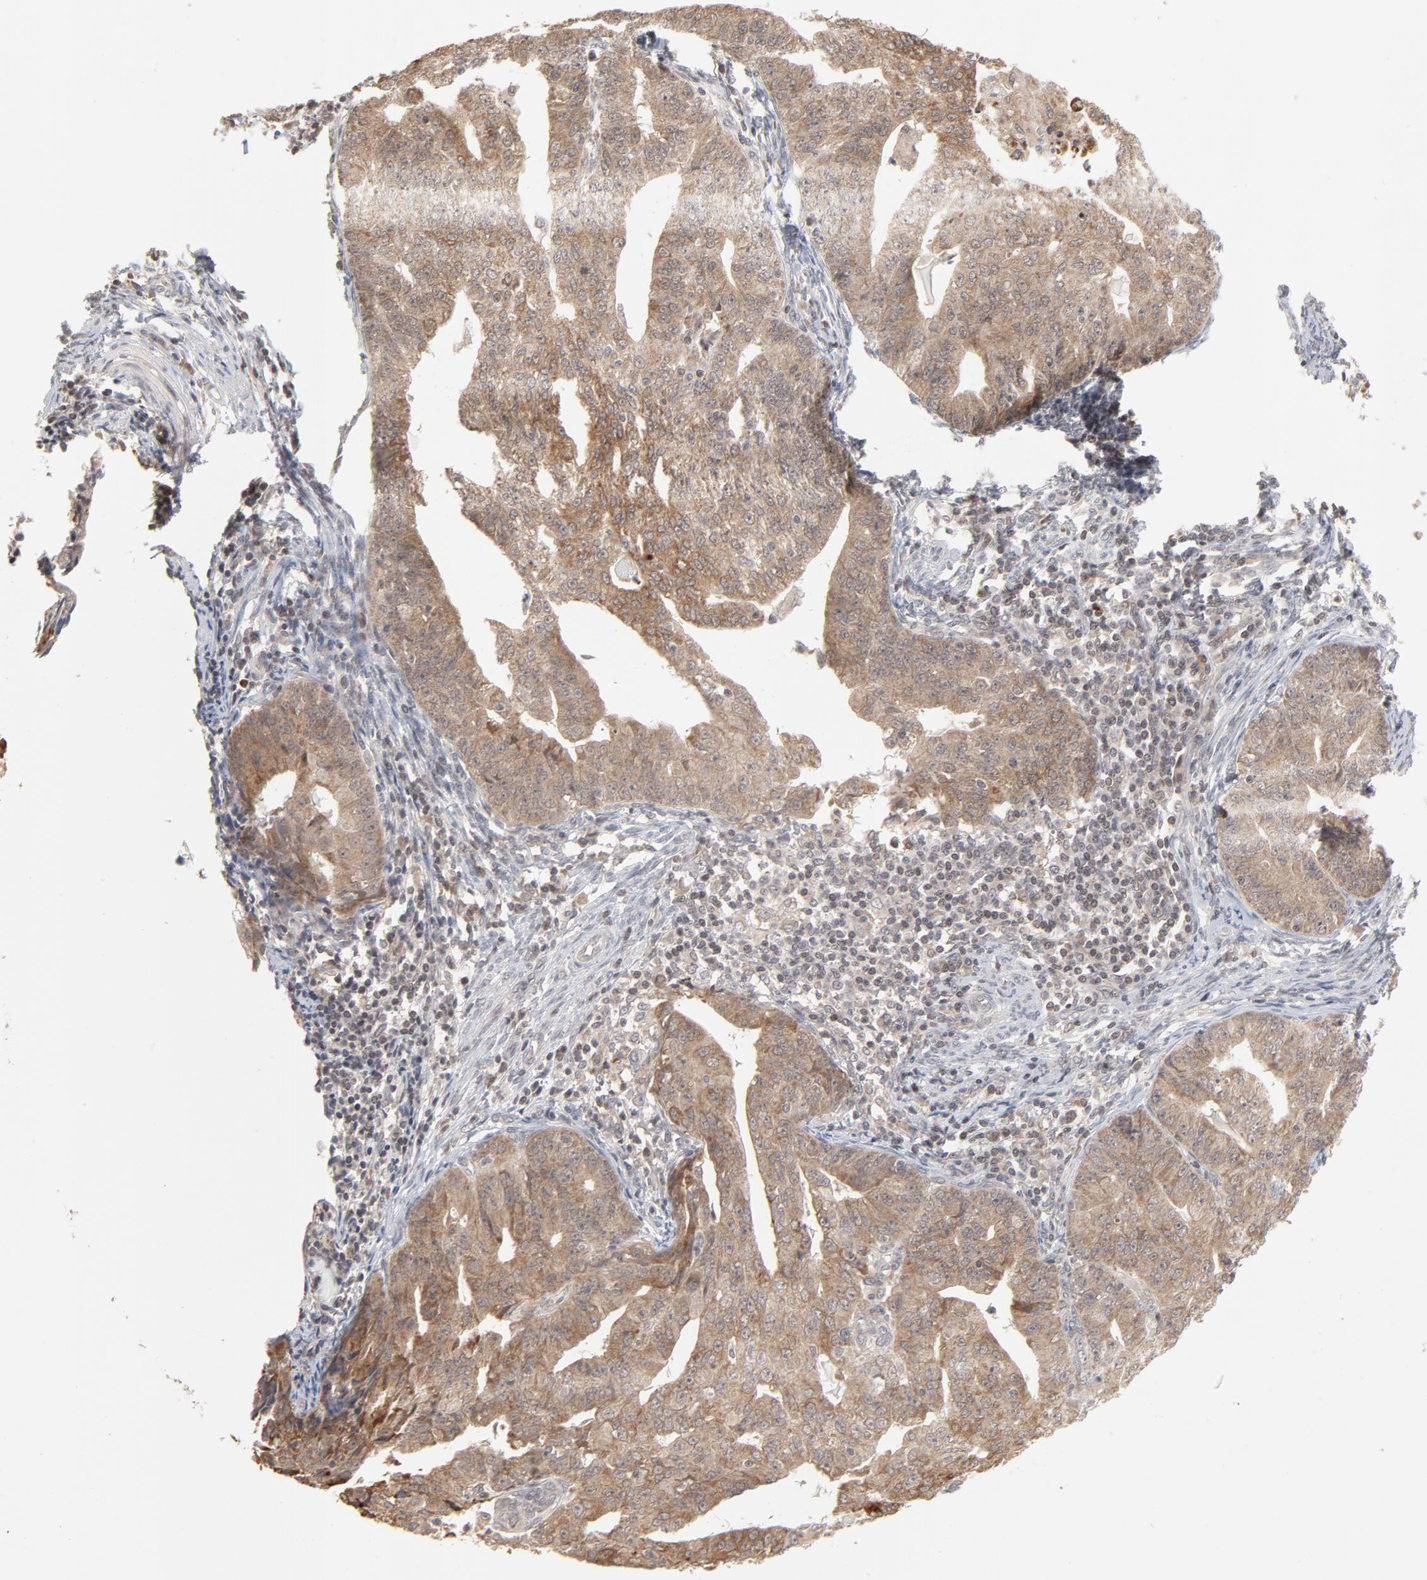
{"staining": {"intensity": "moderate", "quantity": ">75%", "location": "cytoplasmic/membranous"}, "tissue": "endometrial cancer", "cell_type": "Tumor cells", "image_type": "cancer", "snomed": [{"axis": "morphology", "description": "Adenocarcinoma, NOS"}, {"axis": "topography", "description": "Endometrium"}], "caption": "Protein expression analysis of human endometrial adenocarcinoma reveals moderate cytoplasmic/membranous positivity in about >75% of tumor cells.", "gene": "ARIH1", "patient": {"sex": "female", "age": 56}}